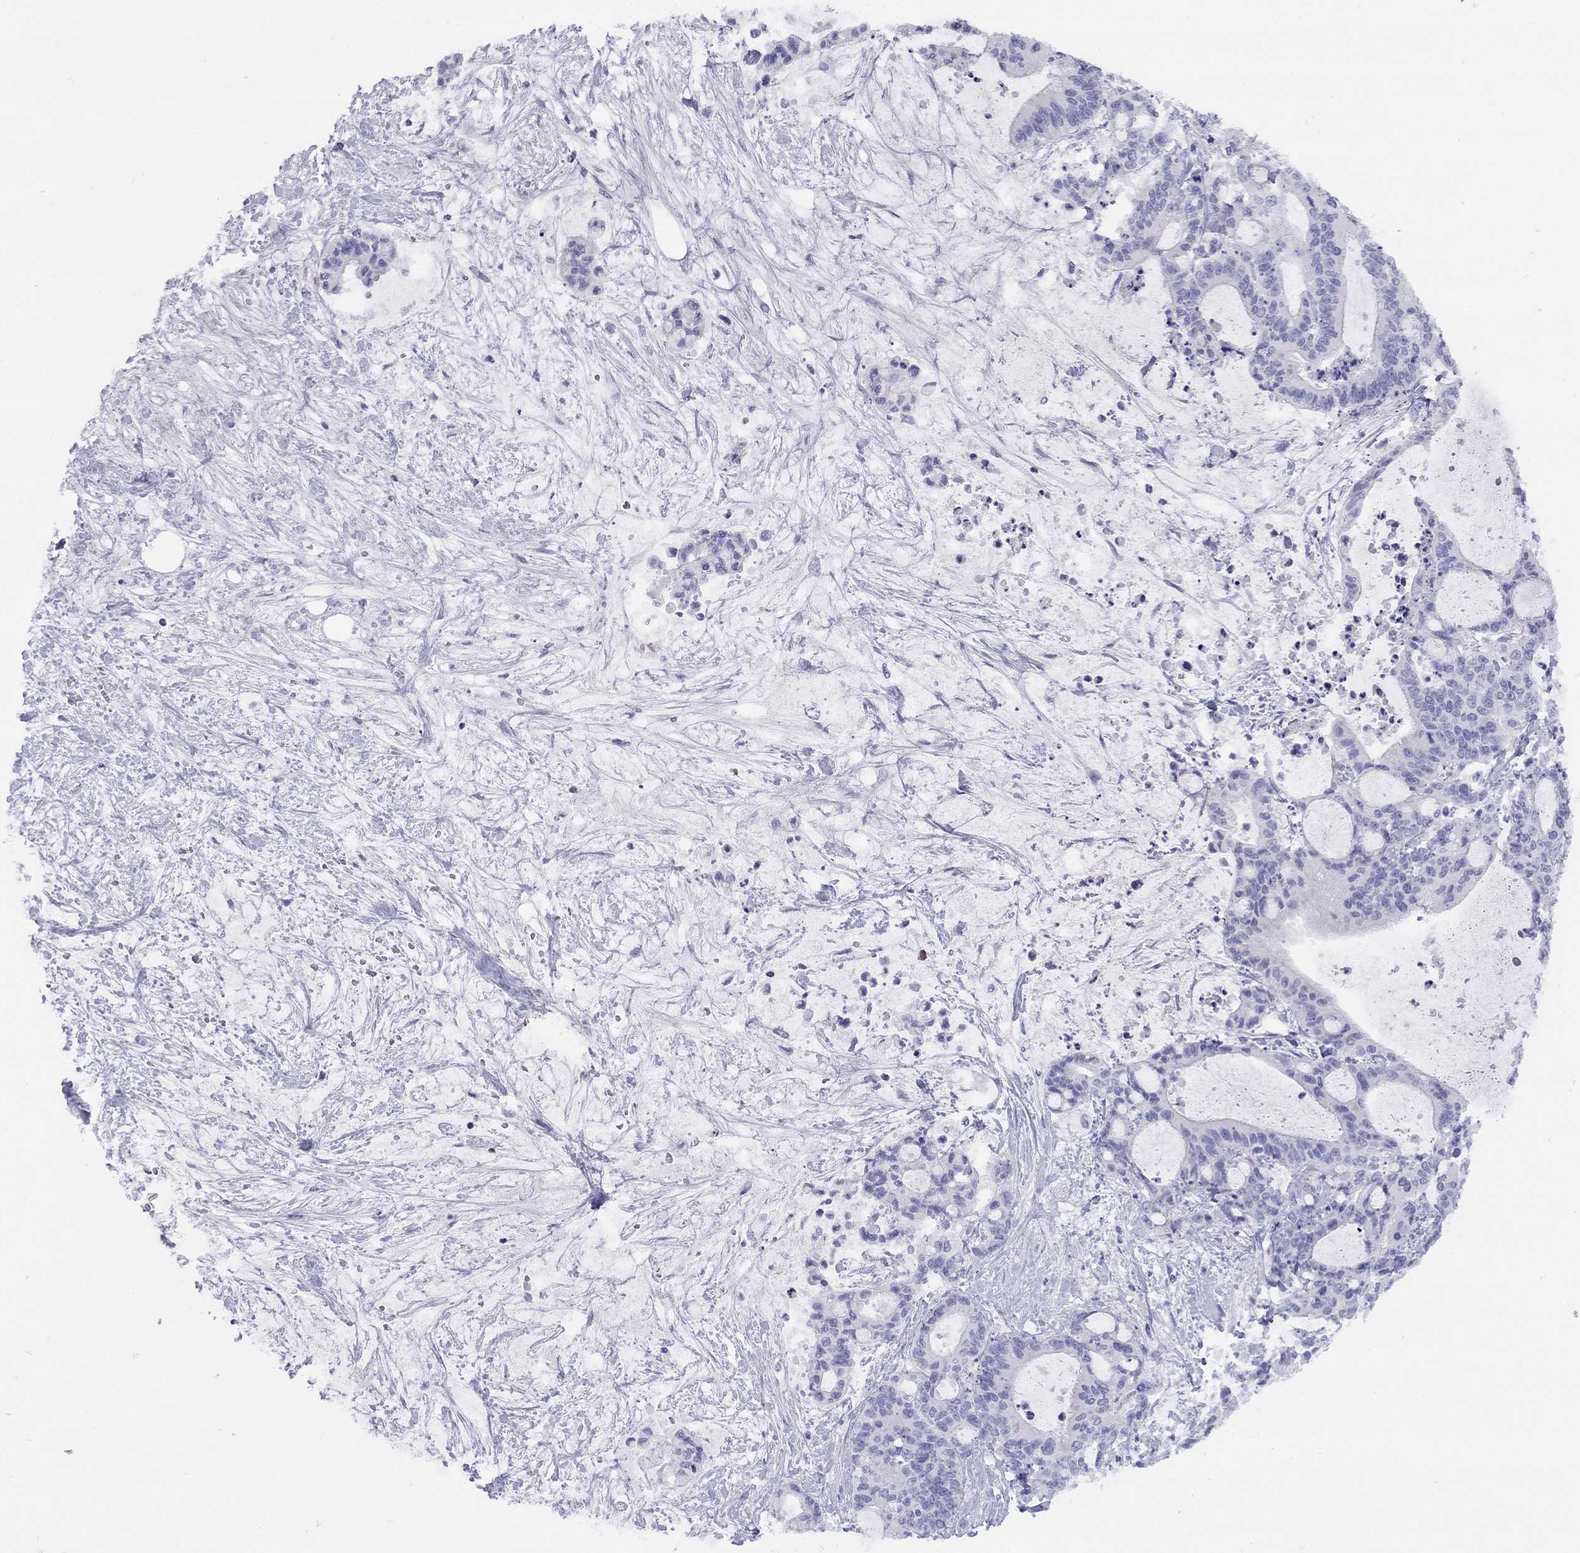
{"staining": {"intensity": "negative", "quantity": "none", "location": "none"}, "tissue": "liver cancer", "cell_type": "Tumor cells", "image_type": "cancer", "snomed": [{"axis": "morphology", "description": "Cholangiocarcinoma"}, {"axis": "topography", "description": "Liver"}], "caption": "Cholangiocarcinoma (liver) was stained to show a protein in brown. There is no significant expression in tumor cells.", "gene": "GRIA2", "patient": {"sex": "female", "age": 73}}